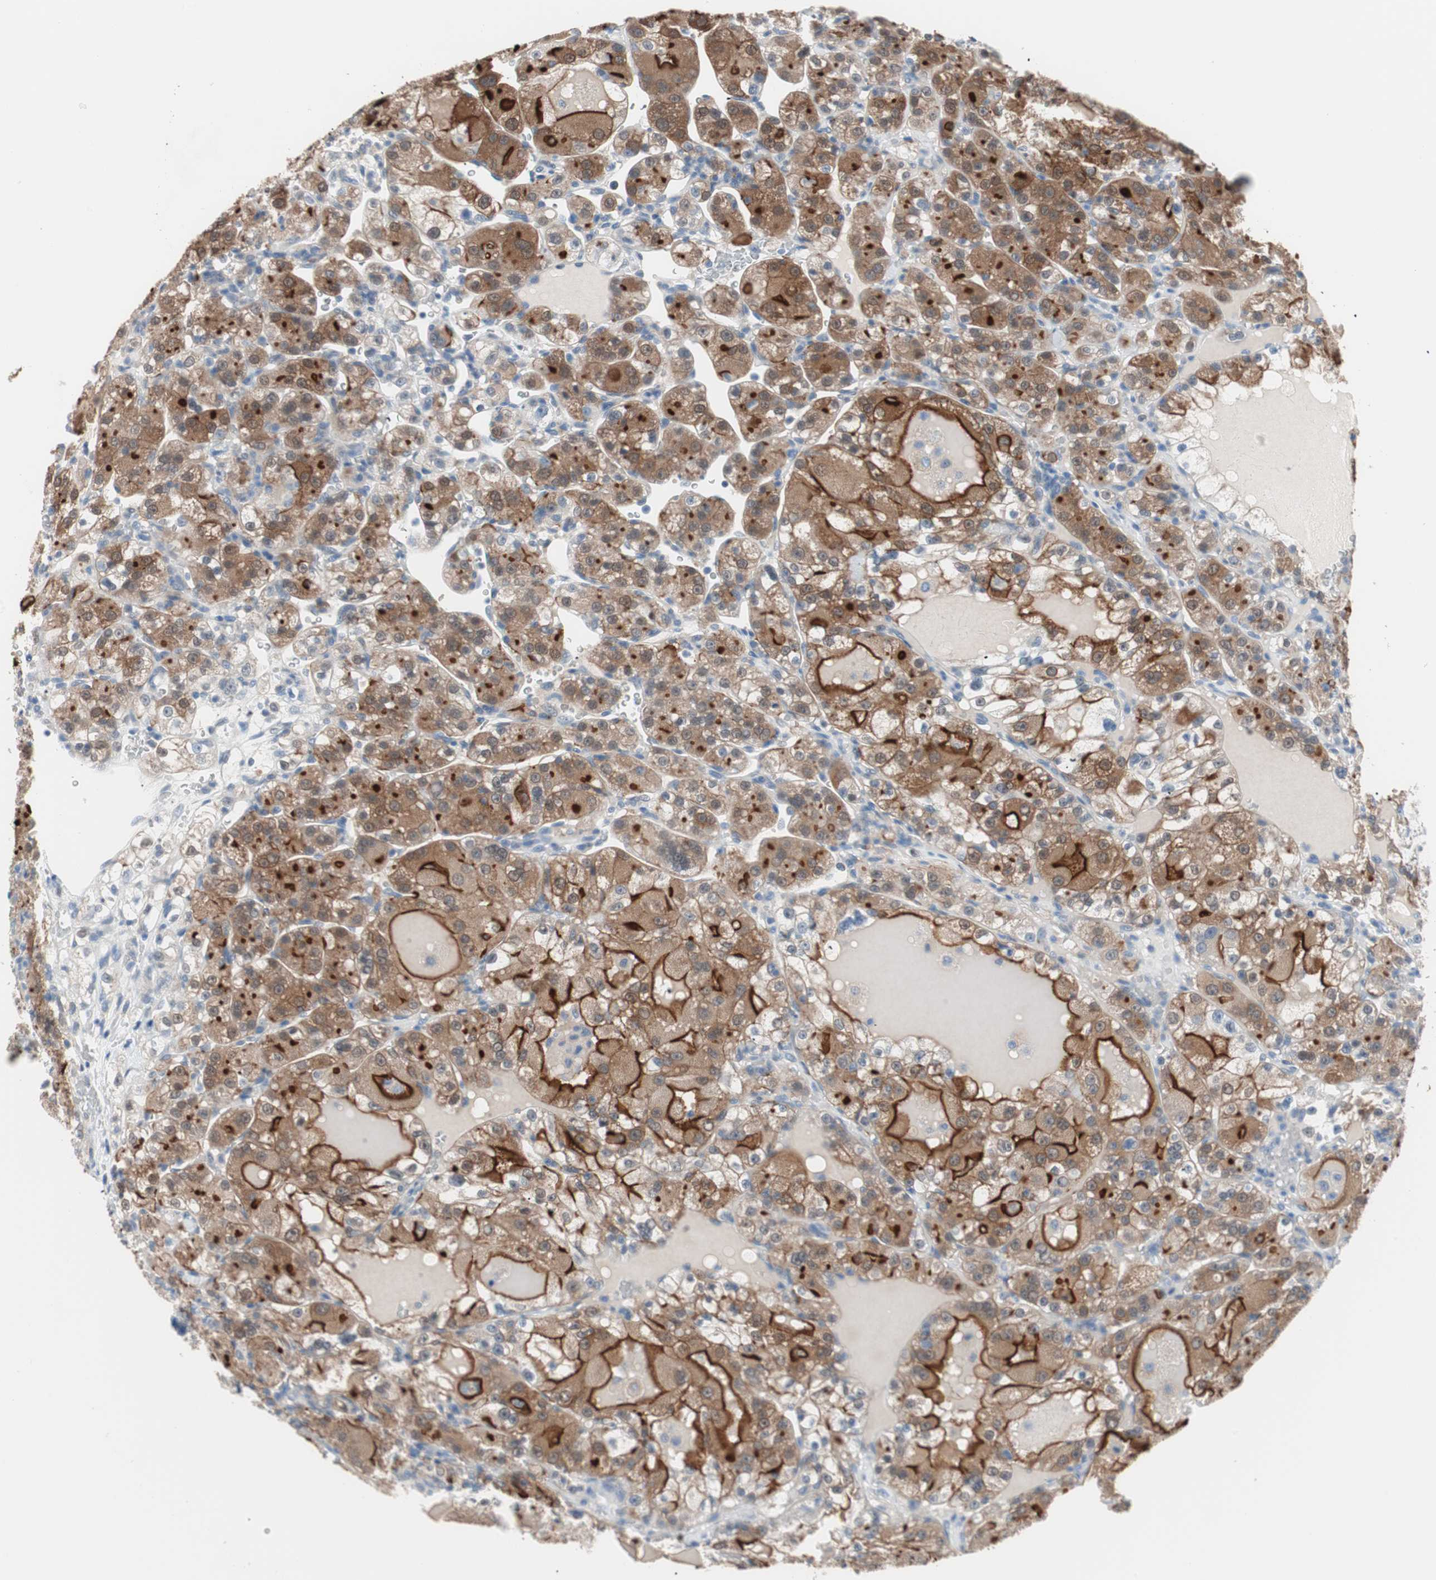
{"staining": {"intensity": "strong", "quantity": ">75%", "location": "cytoplasmic/membranous"}, "tissue": "renal cancer", "cell_type": "Tumor cells", "image_type": "cancer", "snomed": [{"axis": "morphology", "description": "Normal tissue, NOS"}, {"axis": "morphology", "description": "Adenocarcinoma, NOS"}, {"axis": "topography", "description": "Kidney"}], "caption": "Immunohistochemical staining of human renal cancer reveals strong cytoplasmic/membranous protein positivity in about >75% of tumor cells. Using DAB (3,3'-diaminobenzidine) (brown) and hematoxylin (blue) stains, captured at high magnification using brightfield microscopy.", "gene": "VIL1", "patient": {"sex": "male", "age": 61}}